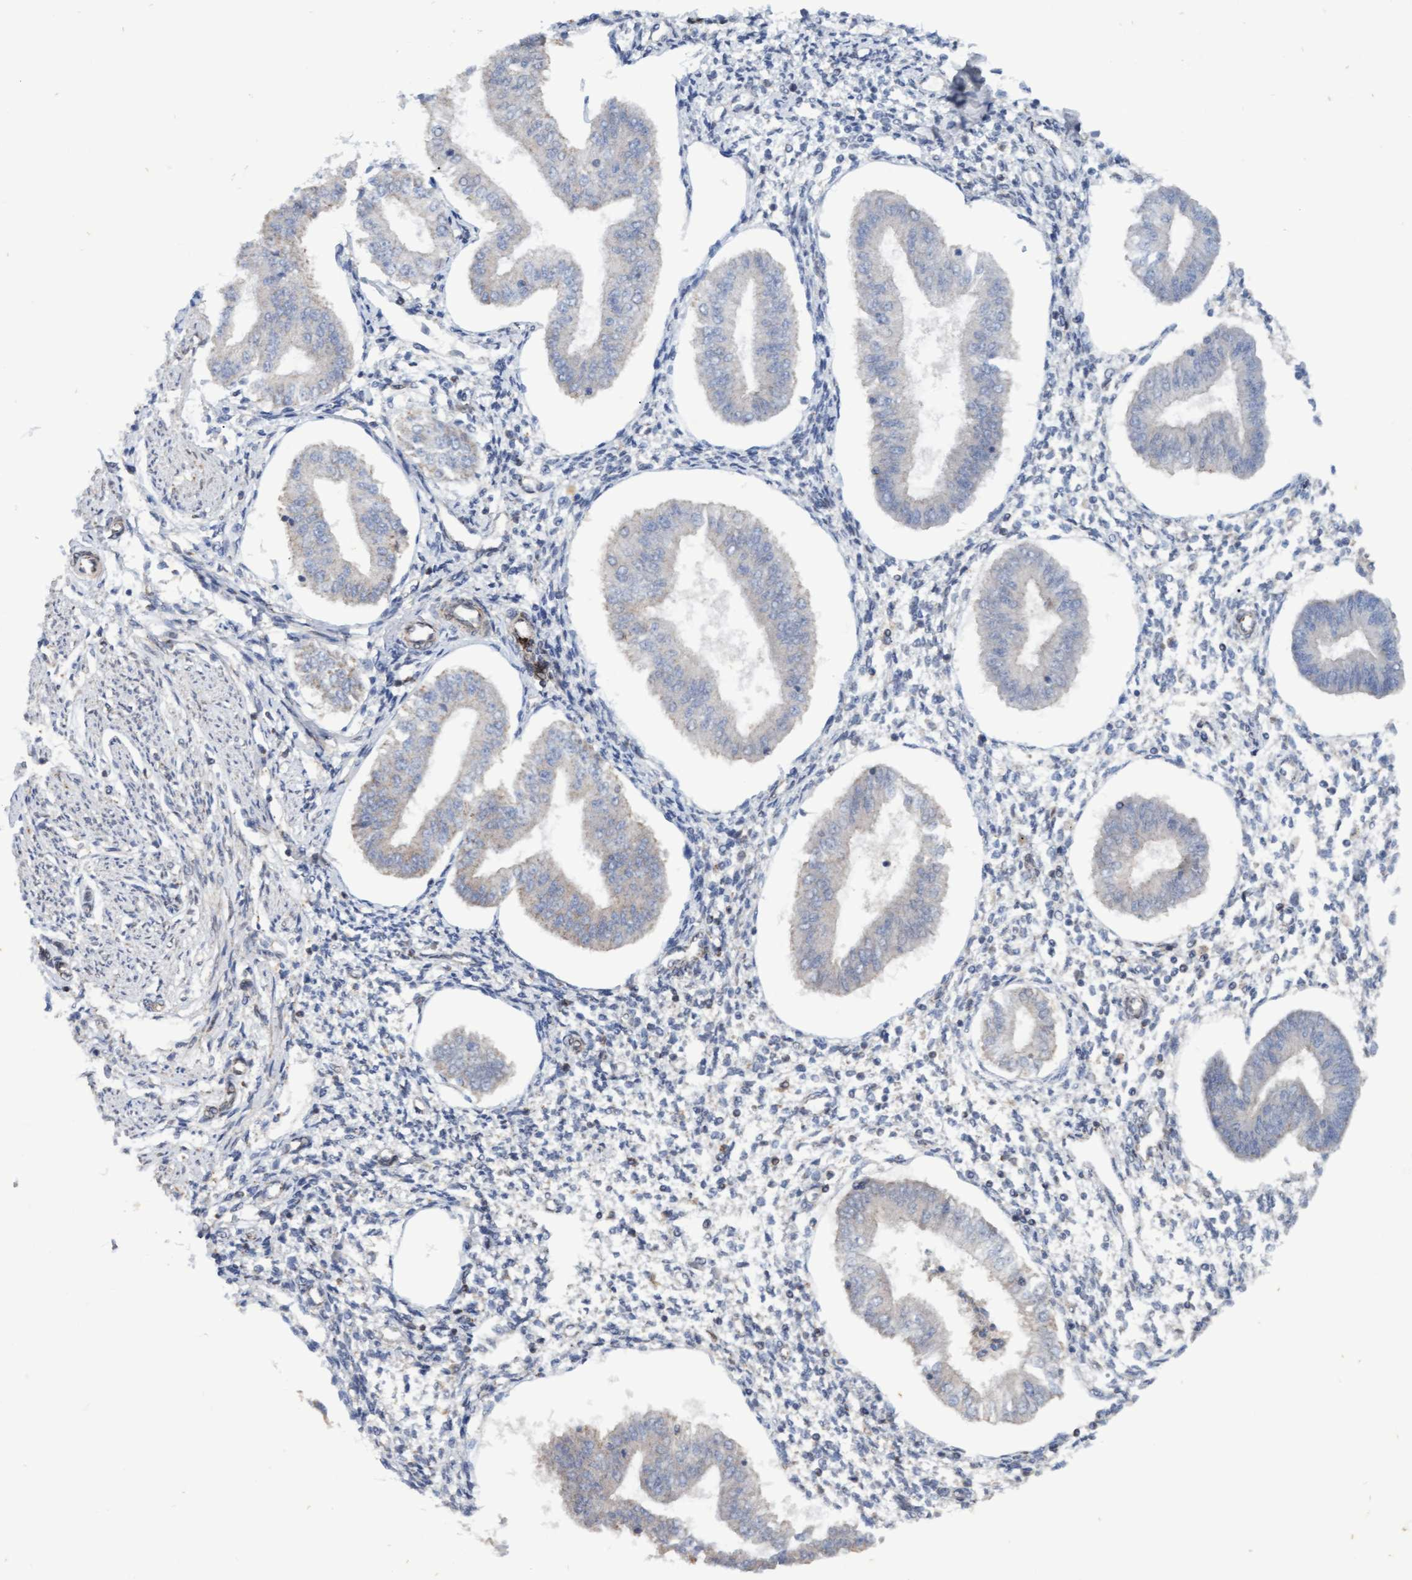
{"staining": {"intensity": "negative", "quantity": "none", "location": "none"}, "tissue": "endometrium", "cell_type": "Cells in endometrial stroma", "image_type": "normal", "snomed": [{"axis": "morphology", "description": "Normal tissue, NOS"}, {"axis": "topography", "description": "Endometrium"}], "caption": "Cells in endometrial stroma show no significant expression in normal endometrium. (Stains: DAB (3,3'-diaminobenzidine) immunohistochemistry with hematoxylin counter stain, Microscopy: brightfield microscopy at high magnification).", "gene": "MGLL", "patient": {"sex": "female", "age": 50}}